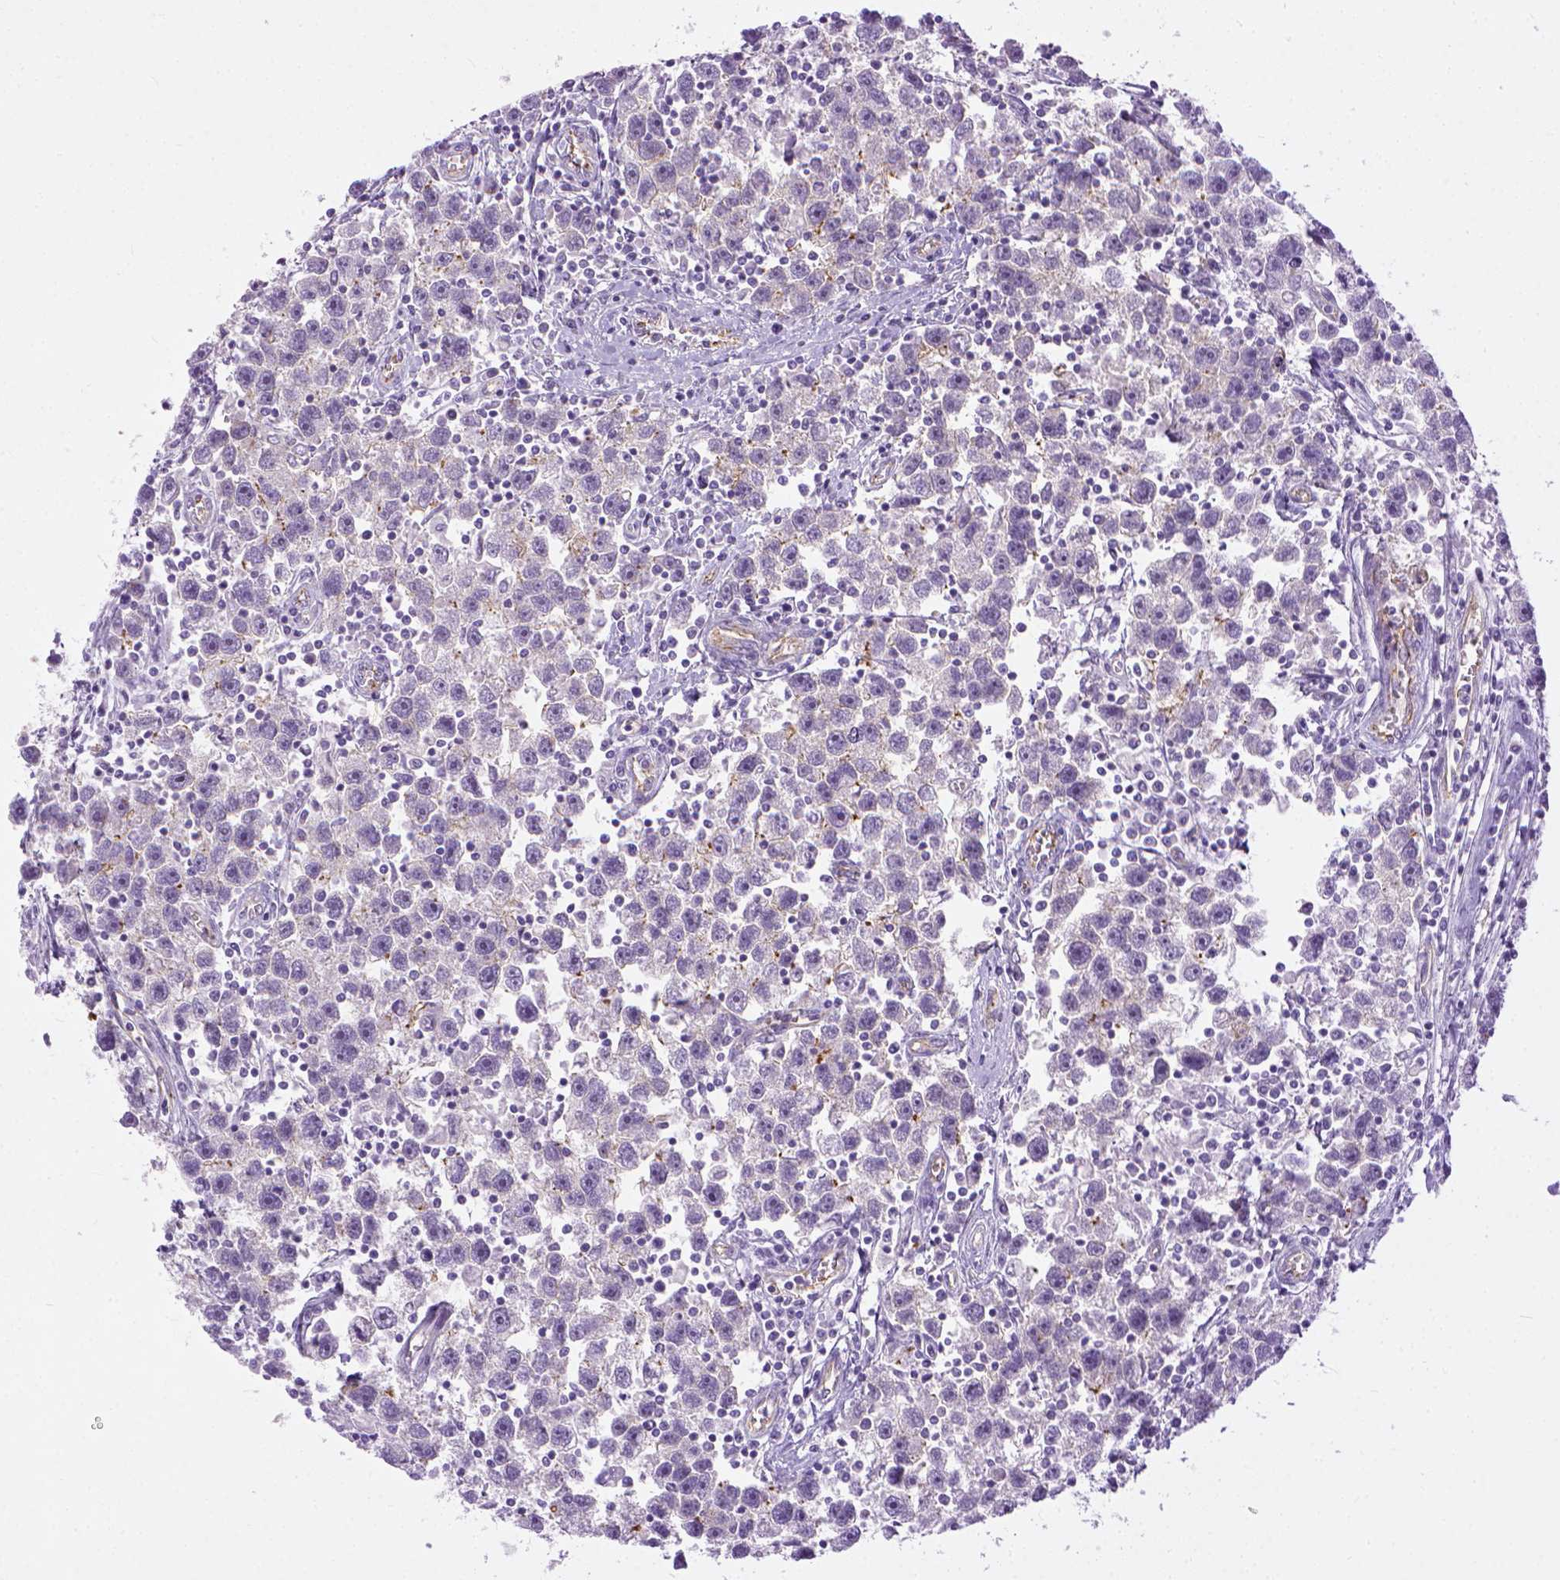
{"staining": {"intensity": "negative", "quantity": "none", "location": "none"}, "tissue": "testis cancer", "cell_type": "Tumor cells", "image_type": "cancer", "snomed": [{"axis": "morphology", "description": "Seminoma, NOS"}, {"axis": "topography", "description": "Testis"}], "caption": "Tumor cells are negative for brown protein staining in testis seminoma.", "gene": "ADGRF1", "patient": {"sex": "male", "age": 30}}